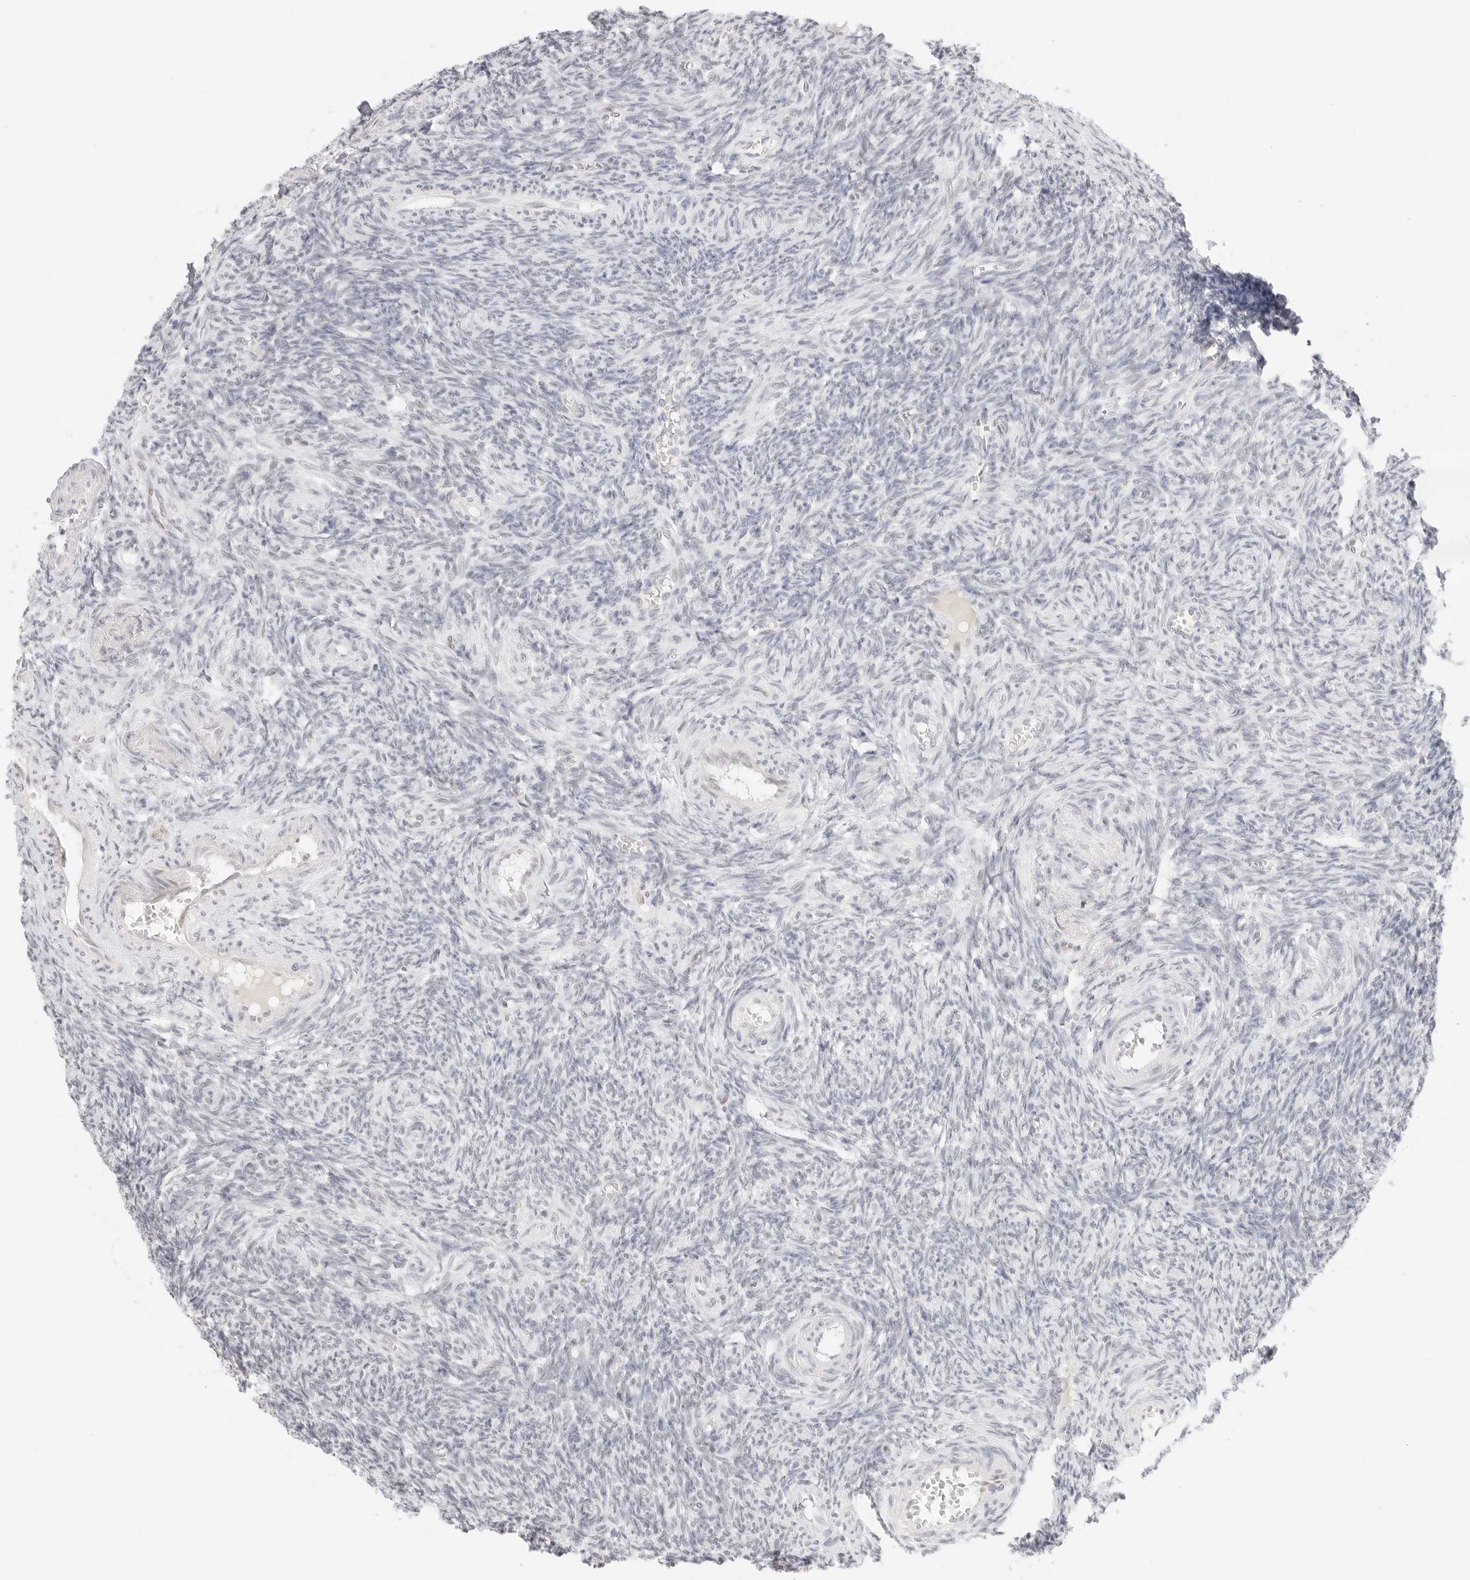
{"staining": {"intensity": "negative", "quantity": "none", "location": "none"}, "tissue": "ovary", "cell_type": "Ovarian stroma cells", "image_type": "normal", "snomed": [{"axis": "morphology", "description": "Normal tissue, NOS"}, {"axis": "topography", "description": "Ovary"}], "caption": "IHC image of benign ovary: human ovary stained with DAB shows no significant protein expression in ovarian stroma cells.", "gene": "ITGA6", "patient": {"sex": "female", "age": 27}}